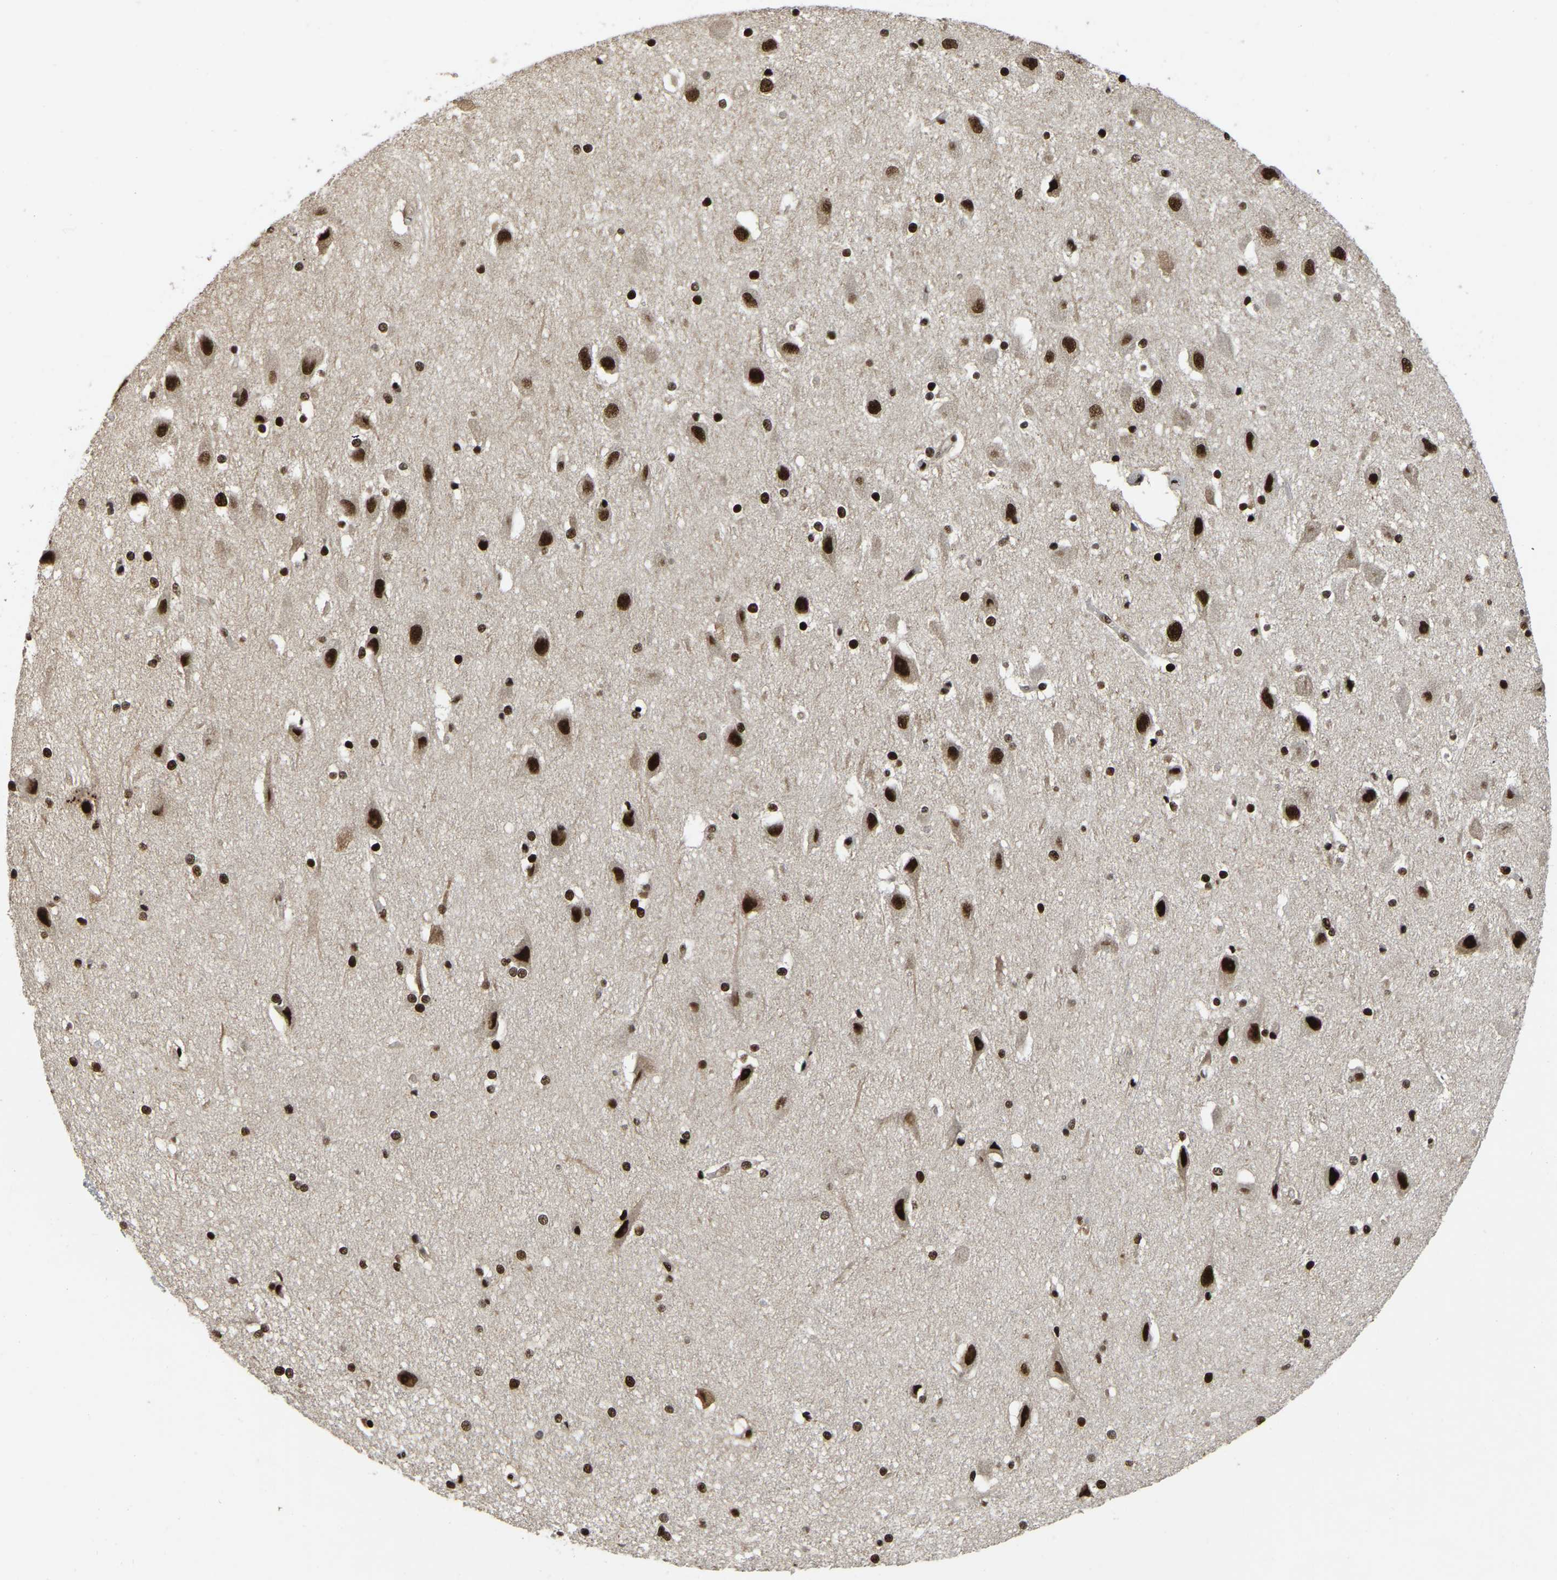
{"staining": {"intensity": "strong", "quantity": ">75%", "location": "nuclear"}, "tissue": "hippocampus", "cell_type": "Glial cells", "image_type": "normal", "snomed": [{"axis": "morphology", "description": "Normal tissue, NOS"}, {"axis": "topography", "description": "Hippocampus"}], "caption": "Protein positivity by immunohistochemistry displays strong nuclear positivity in approximately >75% of glial cells in normal hippocampus.", "gene": "TBL1XR1", "patient": {"sex": "female", "age": 19}}